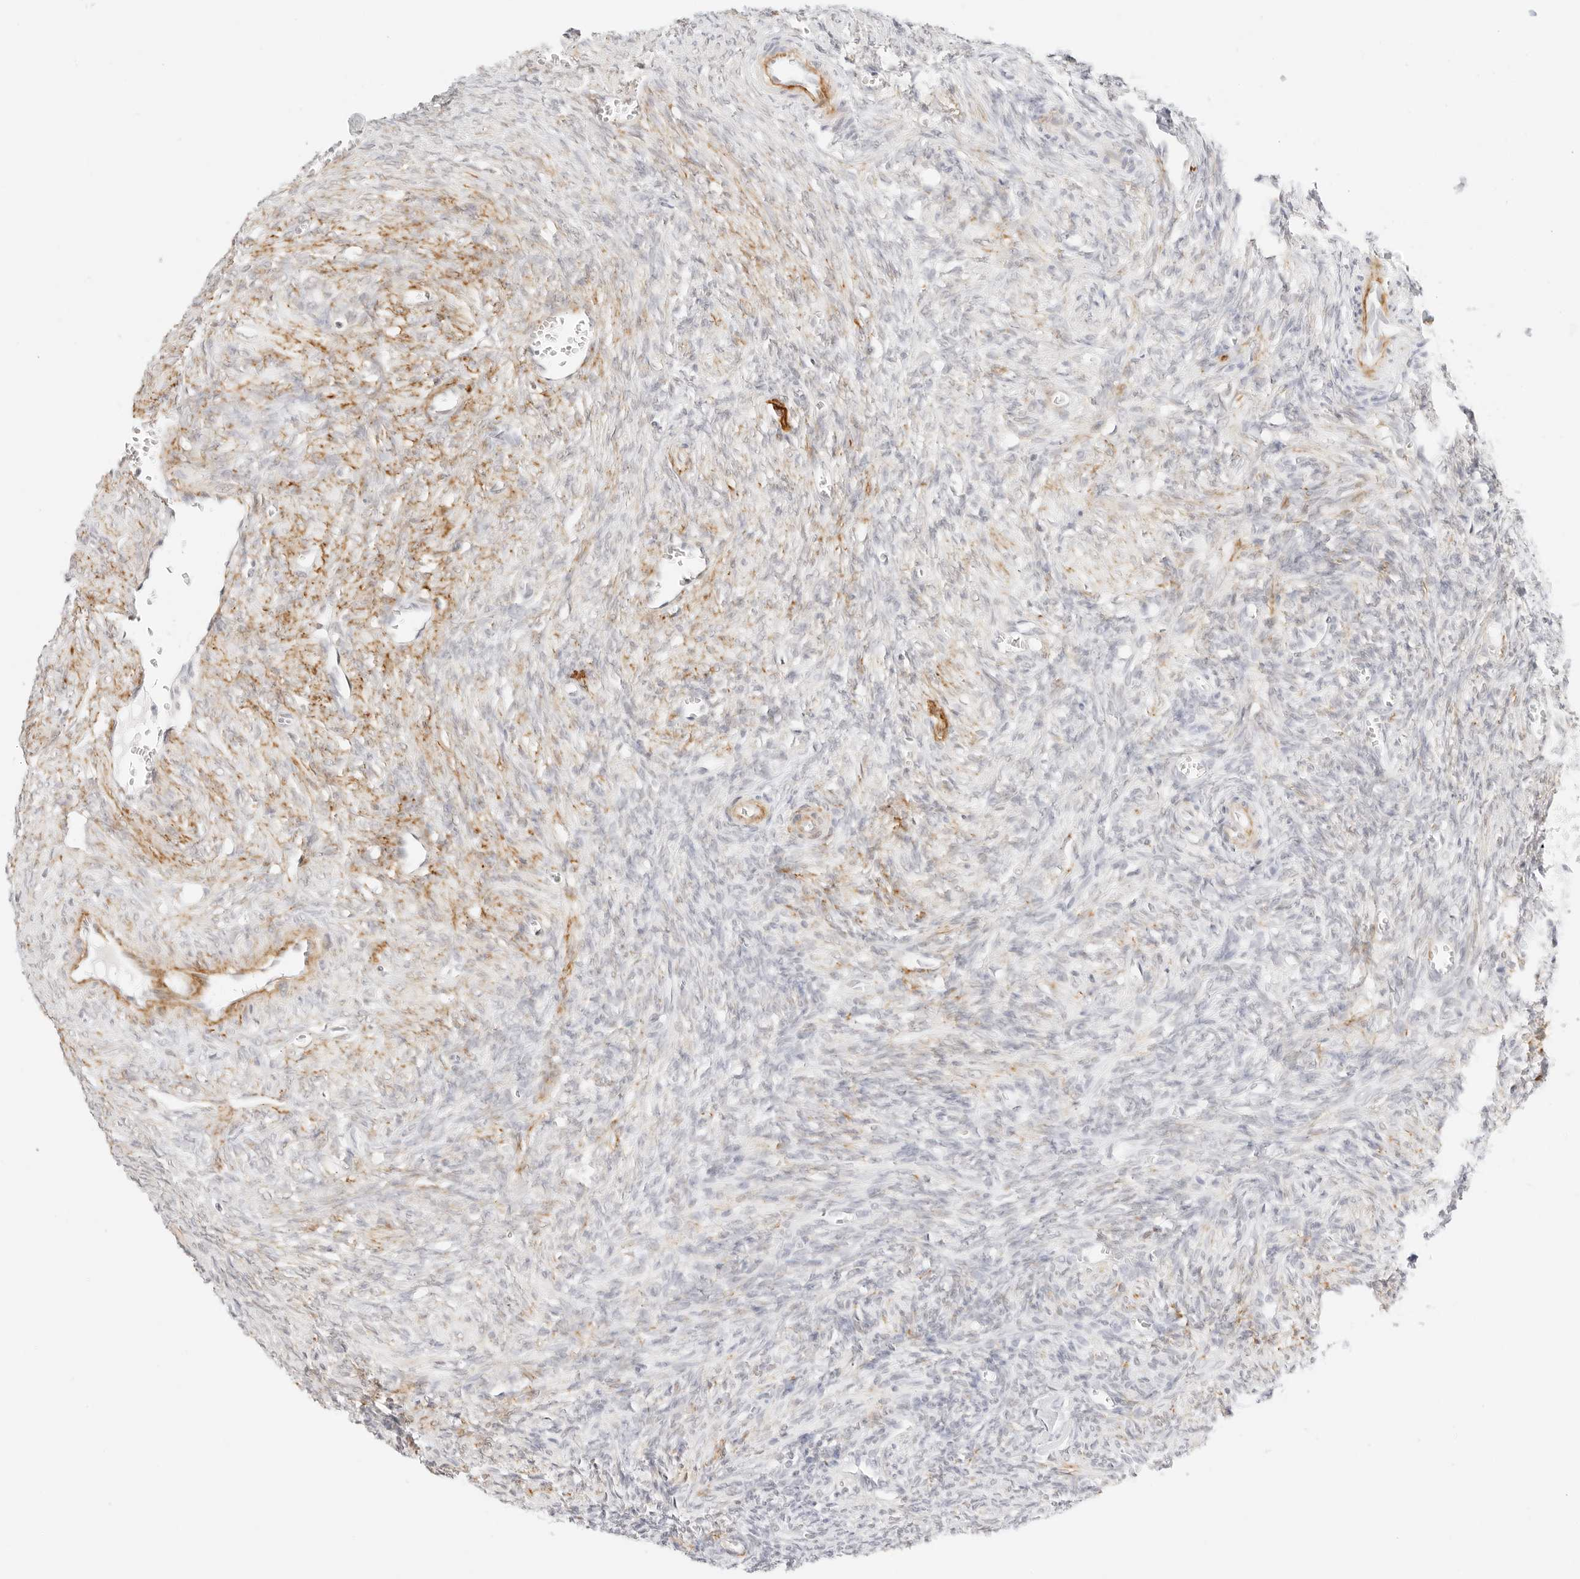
{"staining": {"intensity": "moderate", "quantity": "<25%", "location": "cytoplasmic/membranous"}, "tissue": "ovary", "cell_type": "Ovarian stroma cells", "image_type": "normal", "snomed": [{"axis": "morphology", "description": "Normal tissue, NOS"}, {"axis": "topography", "description": "Ovary"}], "caption": "Immunohistochemical staining of unremarkable human ovary shows <25% levels of moderate cytoplasmic/membranous protein expression in about <25% of ovarian stroma cells.", "gene": "FBLN5", "patient": {"sex": "female", "age": 27}}